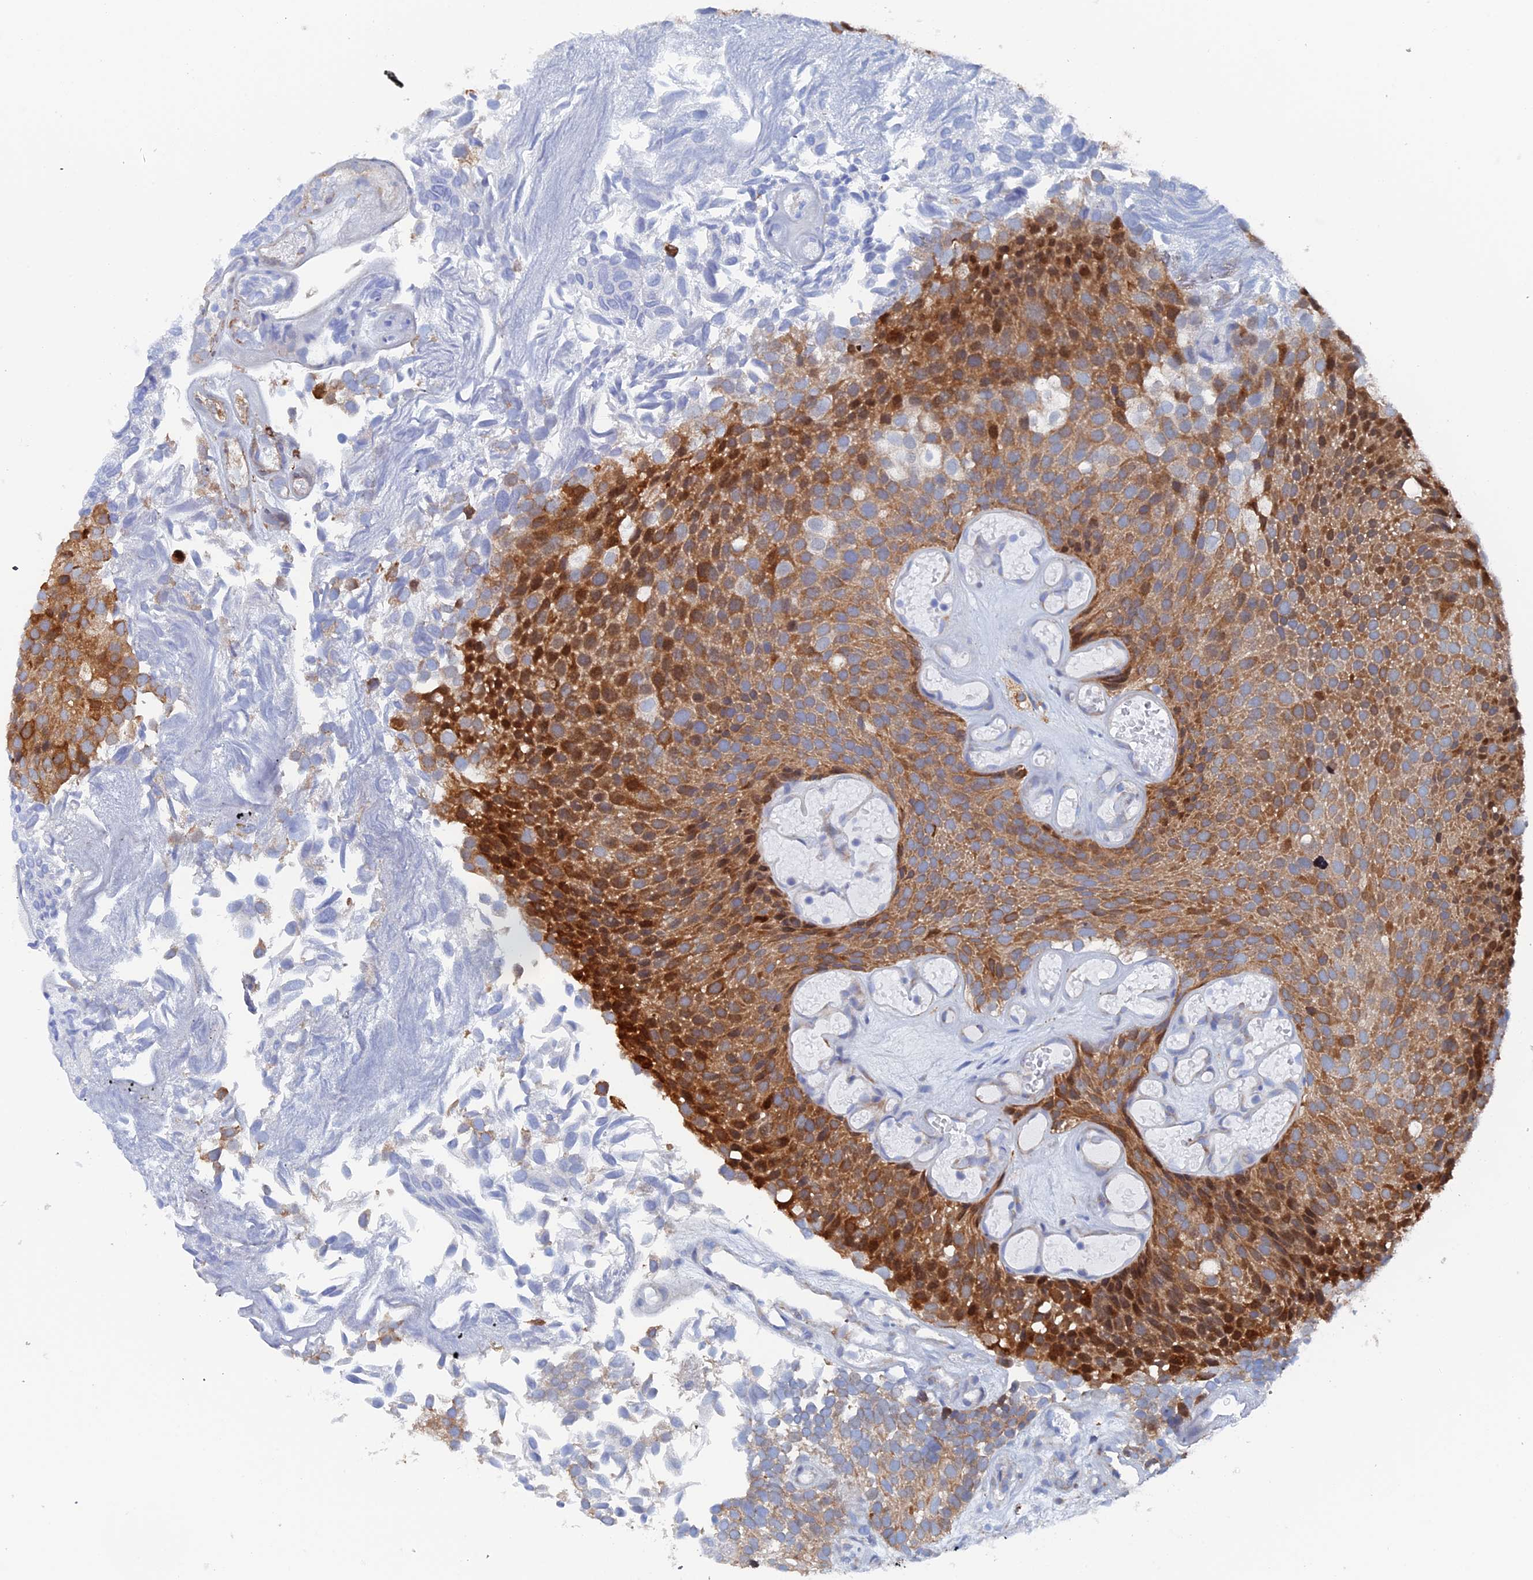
{"staining": {"intensity": "strong", "quantity": ">75%", "location": "cytoplasmic/membranous"}, "tissue": "urothelial cancer", "cell_type": "Tumor cells", "image_type": "cancer", "snomed": [{"axis": "morphology", "description": "Urothelial carcinoma, Low grade"}, {"axis": "topography", "description": "Urinary bladder"}], "caption": "Protein expression analysis of urothelial cancer displays strong cytoplasmic/membranous staining in about >75% of tumor cells.", "gene": "COG7", "patient": {"sex": "male", "age": 89}}